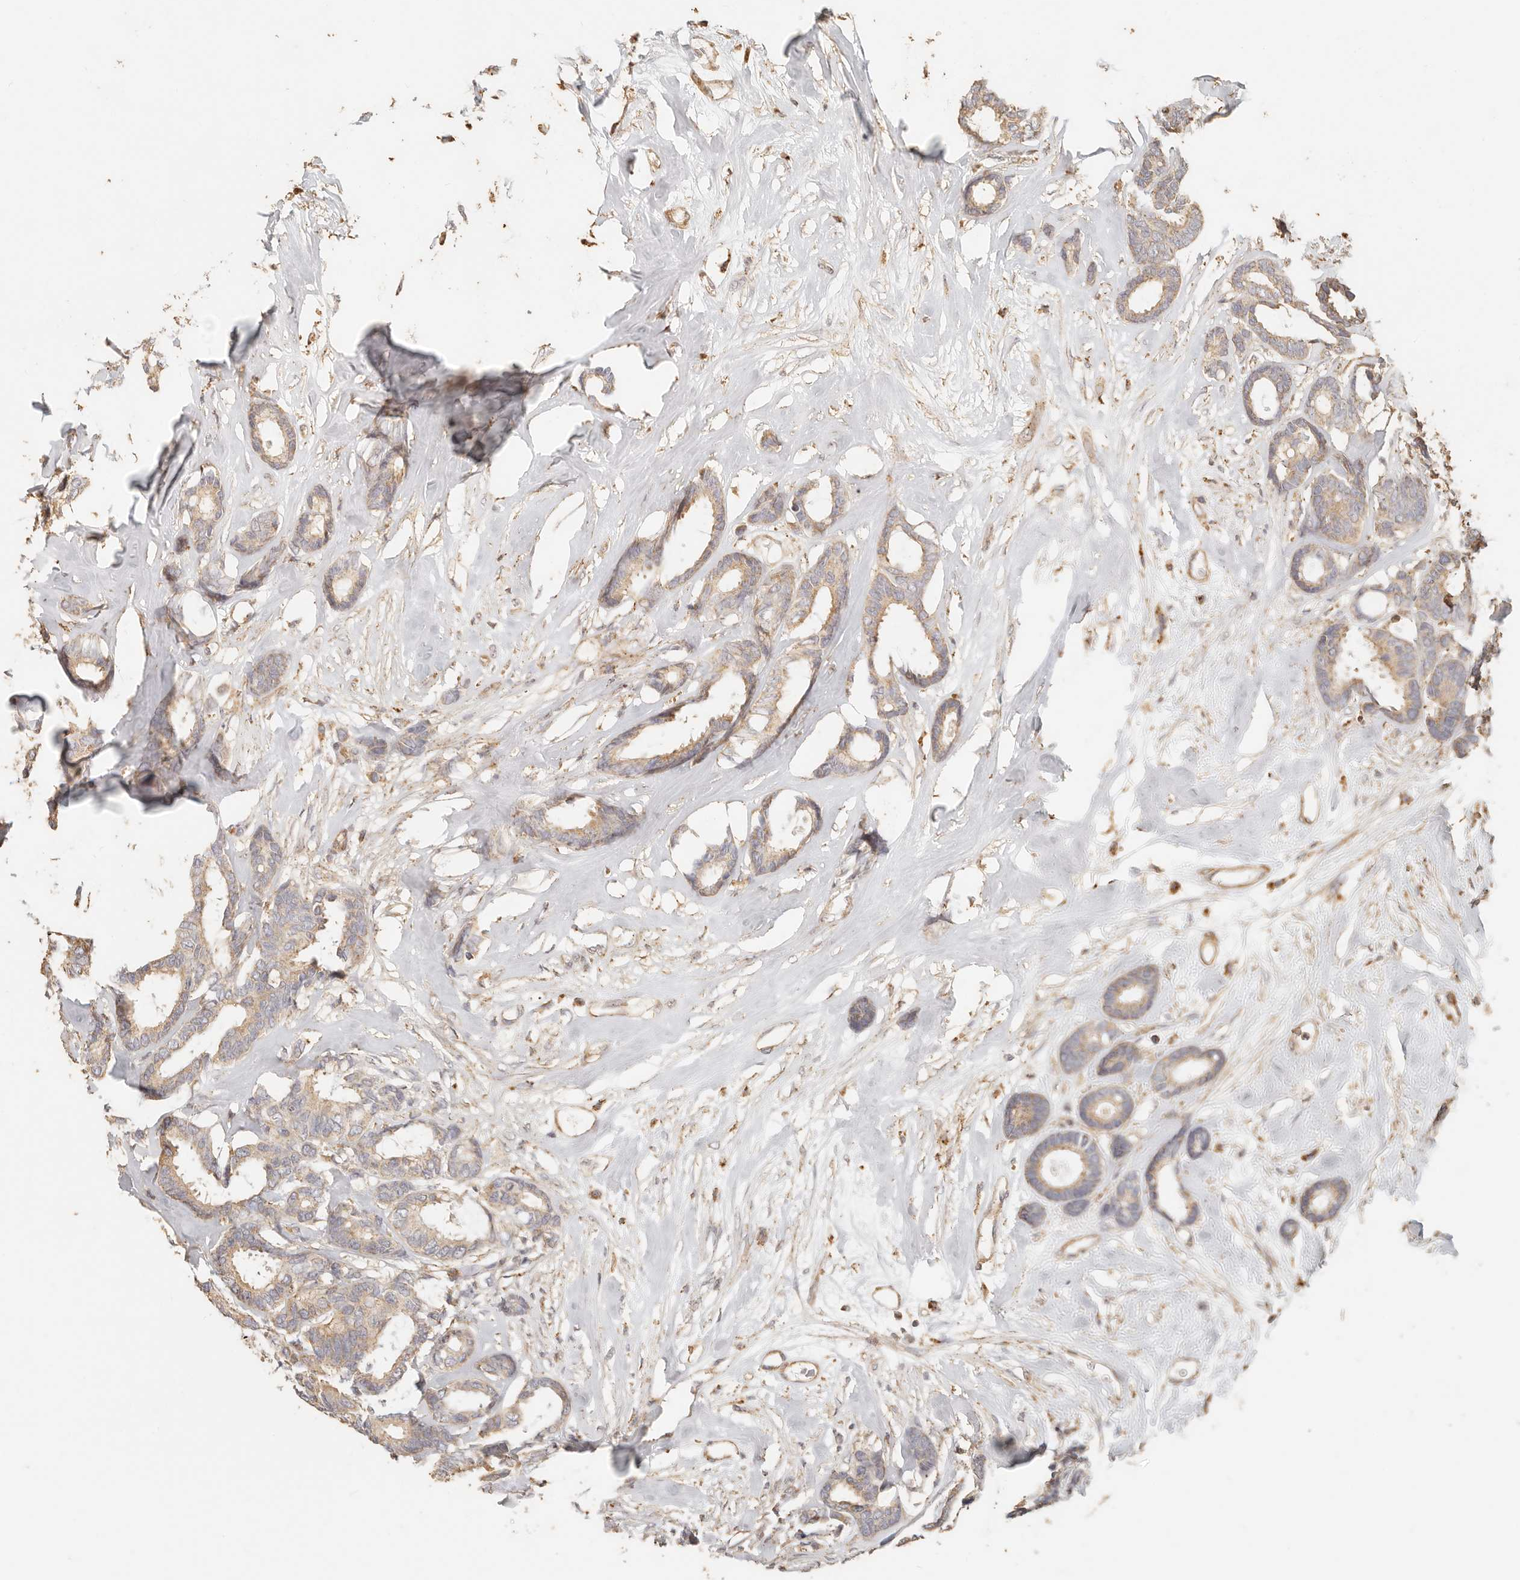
{"staining": {"intensity": "weak", "quantity": ">75%", "location": "cytoplasmic/membranous"}, "tissue": "breast cancer", "cell_type": "Tumor cells", "image_type": "cancer", "snomed": [{"axis": "morphology", "description": "Duct carcinoma"}, {"axis": "topography", "description": "Breast"}], "caption": "Breast cancer (invasive ductal carcinoma) was stained to show a protein in brown. There is low levels of weak cytoplasmic/membranous positivity in about >75% of tumor cells.", "gene": "PTPN22", "patient": {"sex": "female", "age": 87}}